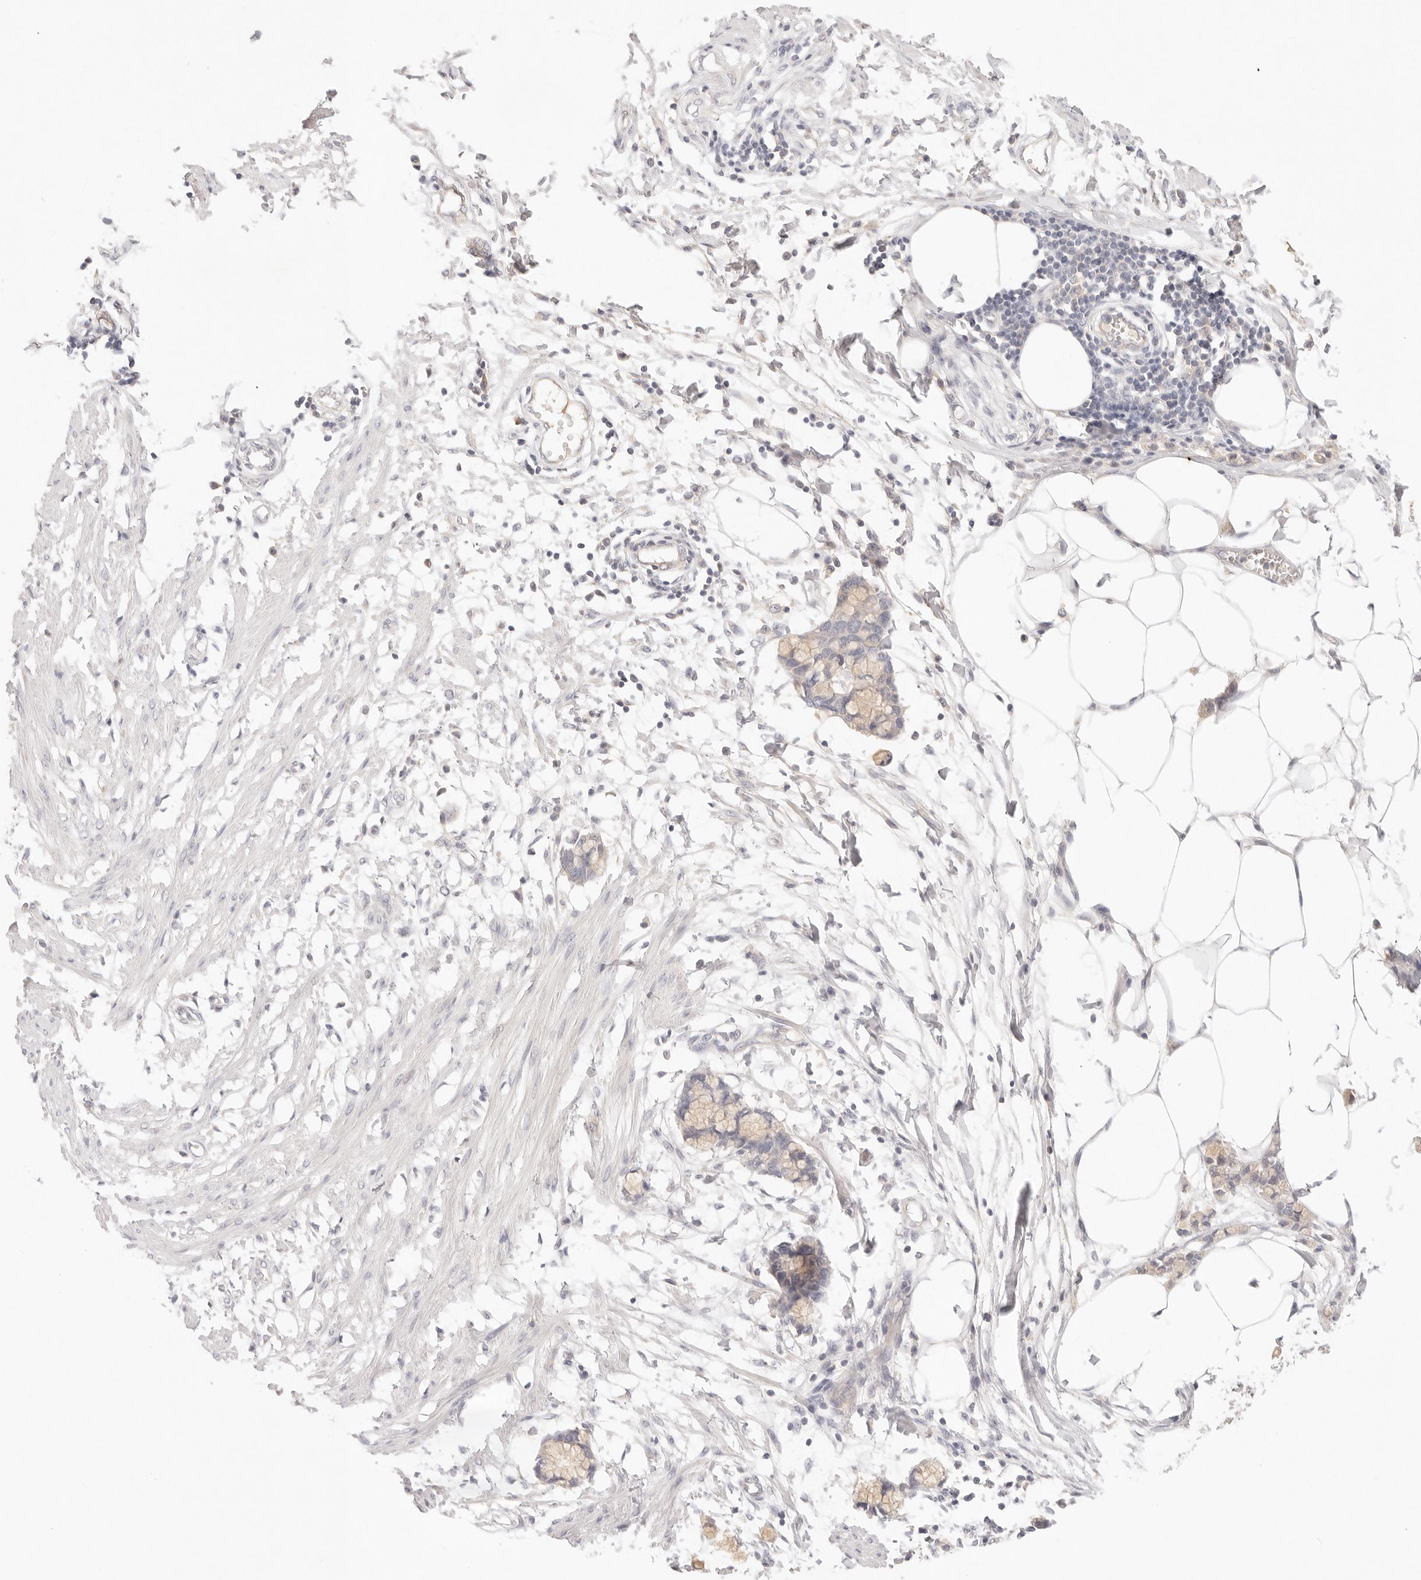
{"staining": {"intensity": "negative", "quantity": "none", "location": "none"}, "tissue": "smooth muscle", "cell_type": "Smooth muscle cells", "image_type": "normal", "snomed": [{"axis": "morphology", "description": "Normal tissue, NOS"}, {"axis": "morphology", "description": "Adenocarcinoma, NOS"}, {"axis": "topography", "description": "Smooth muscle"}, {"axis": "topography", "description": "Colon"}], "caption": "An immunohistochemistry image of unremarkable smooth muscle is shown. There is no staining in smooth muscle cells of smooth muscle. (DAB immunohistochemistry with hematoxylin counter stain).", "gene": "SPHK1", "patient": {"sex": "male", "age": 14}}